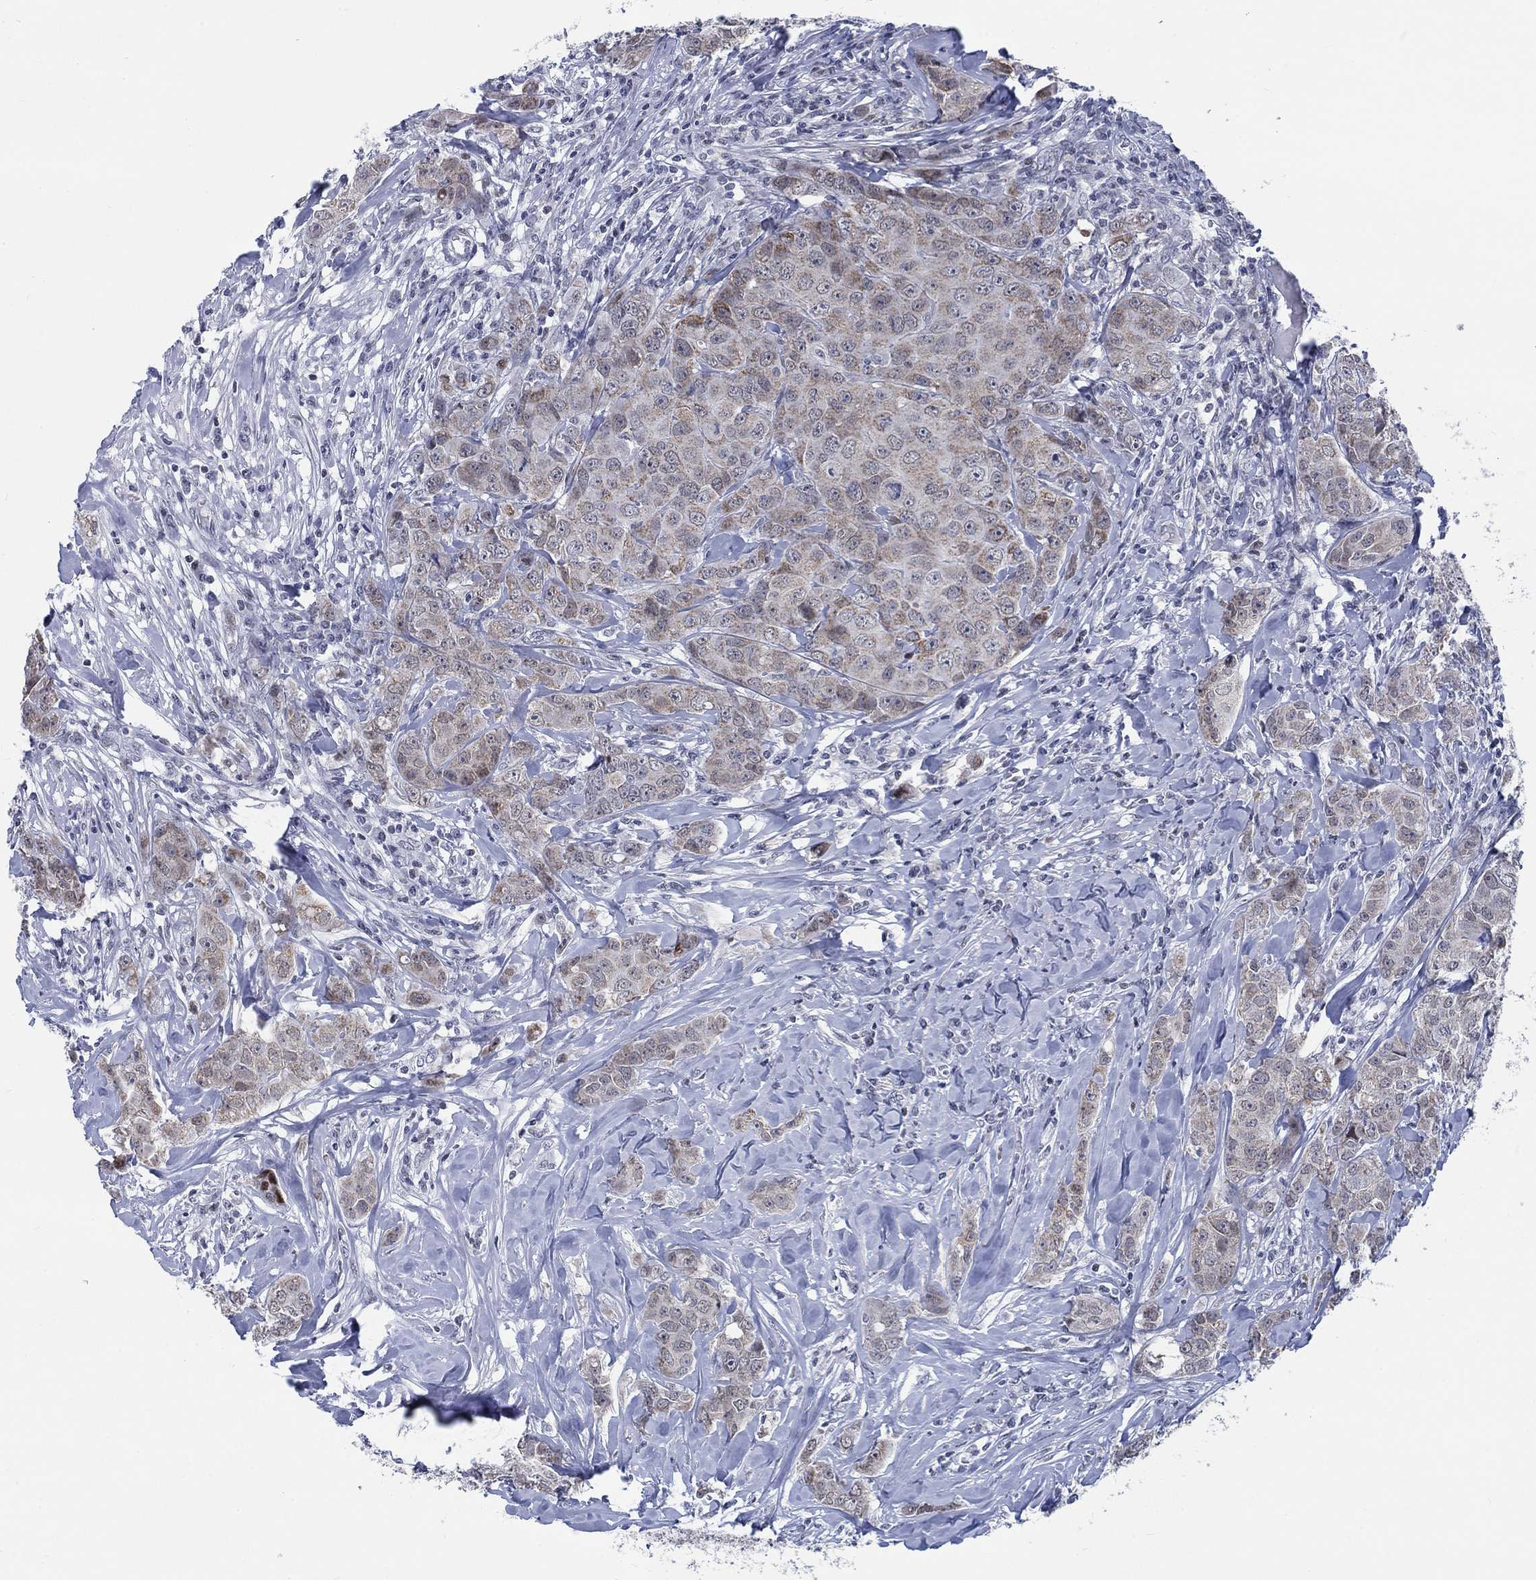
{"staining": {"intensity": "weak", "quantity": "25%-75%", "location": "cytoplasmic/membranous"}, "tissue": "breast cancer", "cell_type": "Tumor cells", "image_type": "cancer", "snomed": [{"axis": "morphology", "description": "Duct carcinoma"}, {"axis": "topography", "description": "Breast"}], "caption": "Weak cytoplasmic/membranous expression is appreciated in about 25%-75% of tumor cells in breast intraductal carcinoma. Nuclei are stained in blue.", "gene": "NEU3", "patient": {"sex": "female", "age": 43}}